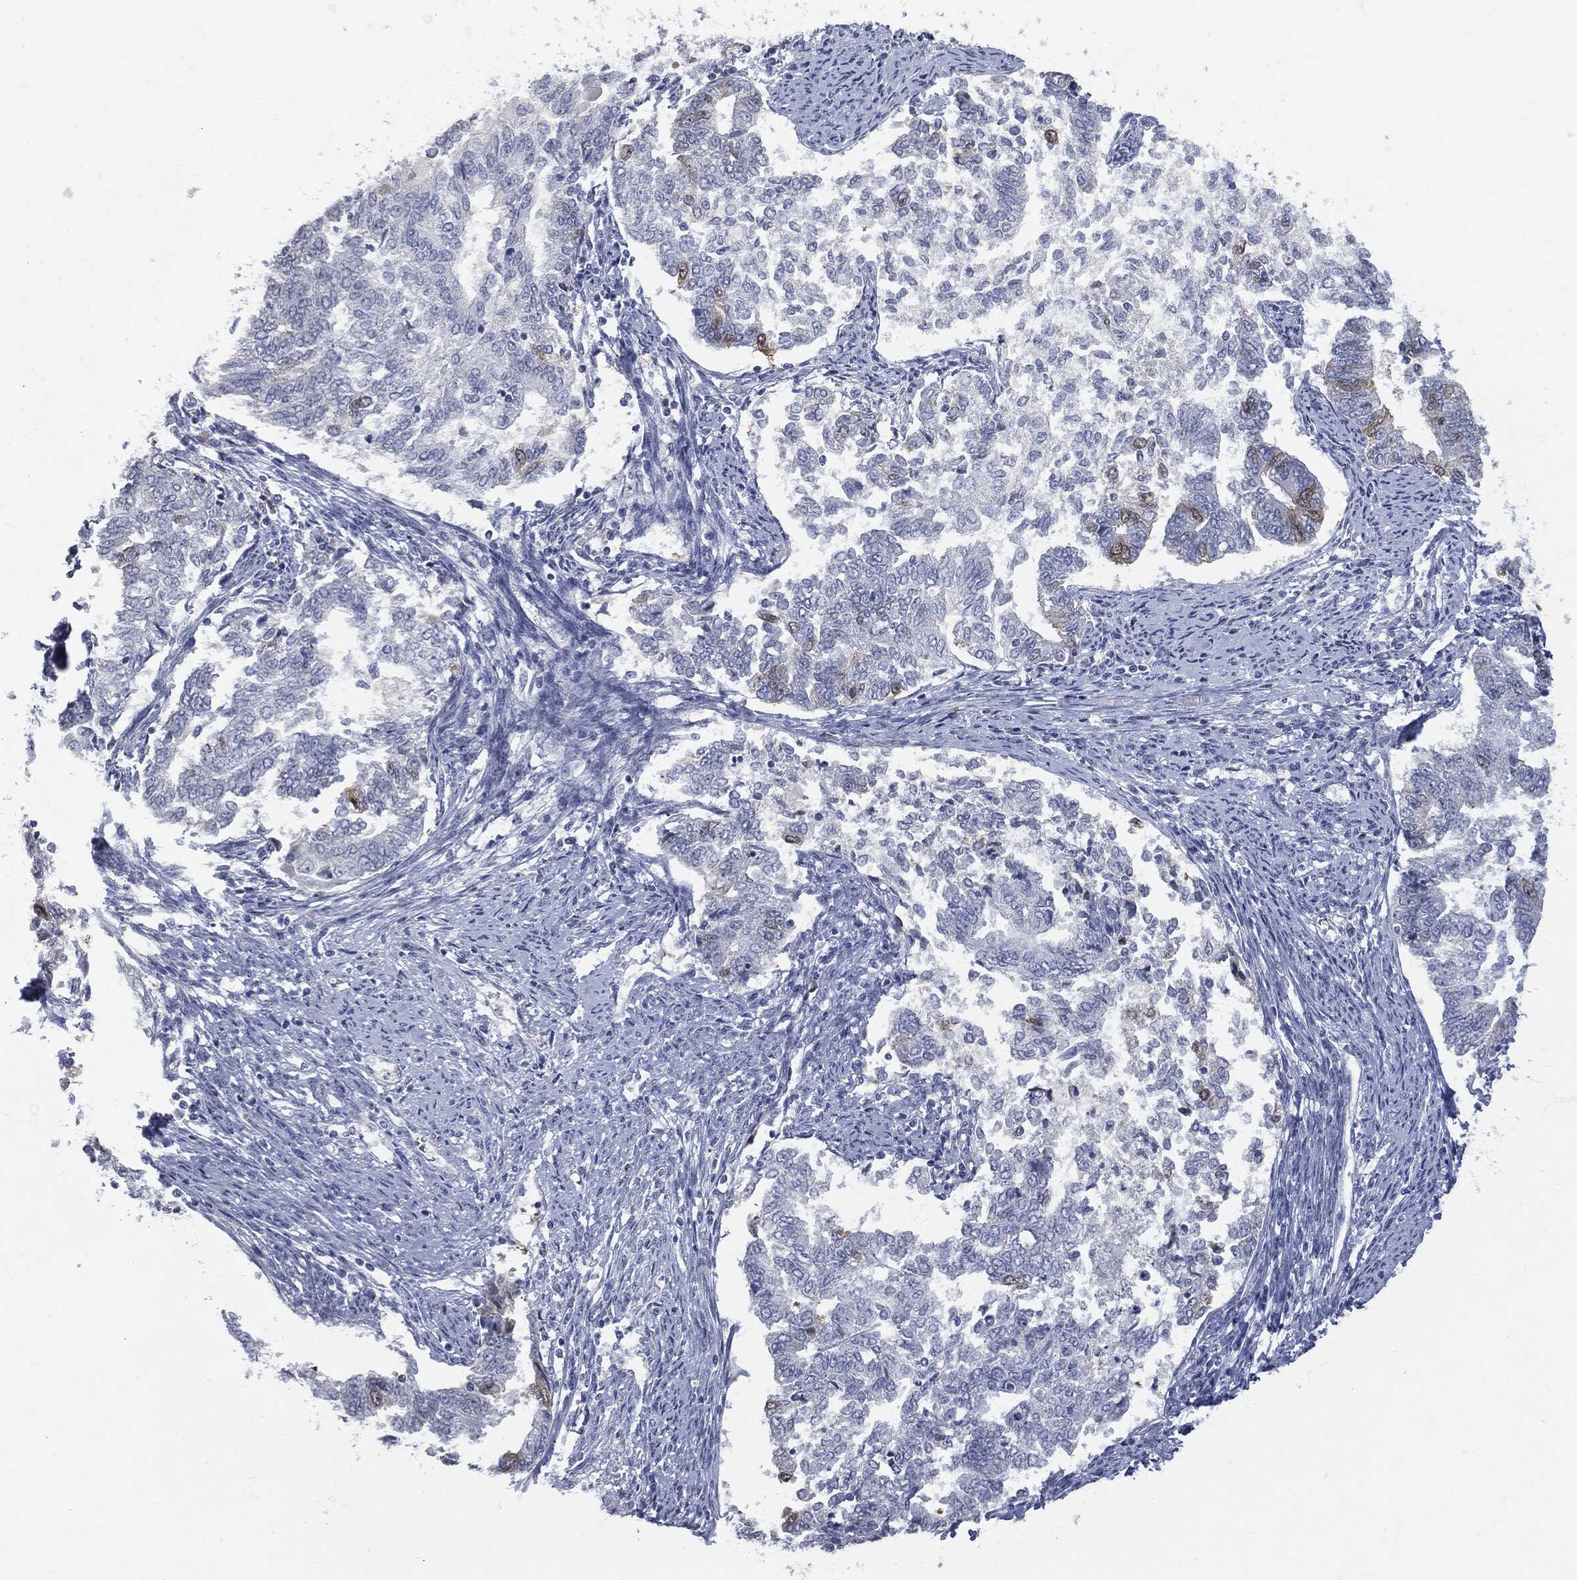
{"staining": {"intensity": "moderate", "quantity": "<25%", "location": "cytoplasmic/membranous"}, "tissue": "endometrial cancer", "cell_type": "Tumor cells", "image_type": "cancer", "snomed": [{"axis": "morphology", "description": "Adenocarcinoma, NOS"}, {"axis": "topography", "description": "Endometrium"}], "caption": "This photomicrograph exhibits IHC staining of human endometrial cancer, with low moderate cytoplasmic/membranous staining in about <25% of tumor cells.", "gene": "UBE2C", "patient": {"sex": "female", "age": 65}}